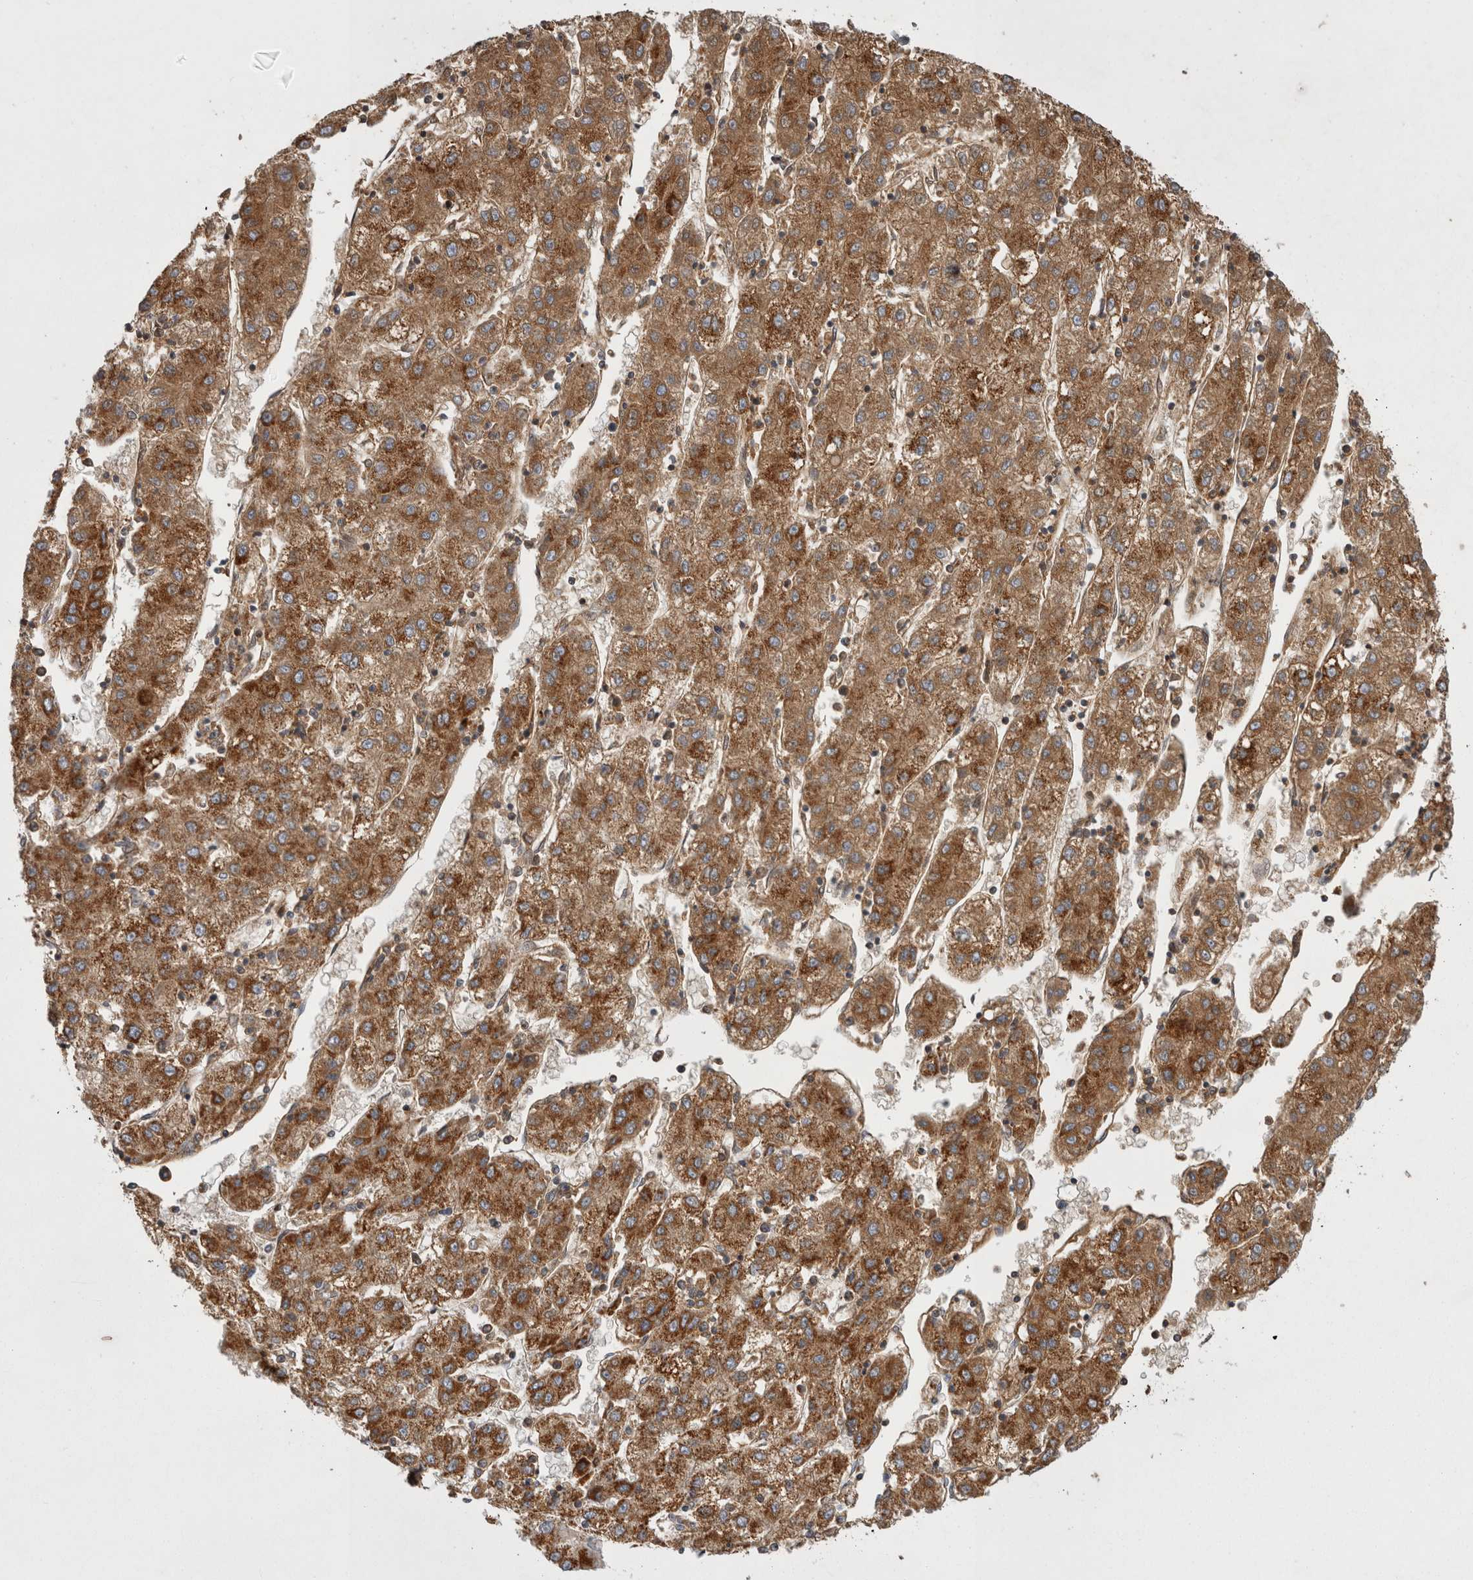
{"staining": {"intensity": "moderate", "quantity": ">75%", "location": "cytoplasmic/membranous"}, "tissue": "liver cancer", "cell_type": "Tumor cells", "image_type": "cancer", "snomed": [{"axis": "morphology", "description": "Carcinoma, Hepatocellular, NOS"}, {"axis": "topography", "description": "Liver"}], "caption": "This micrograph demonstrates IHC staining of human liver cancer (hepatocellular carcinoma), with medium moderate cytoplasmic/membranous staining in approximately >75% of tumor cells.", "gene": "TSPOAP1", "patient": {"sex": "male", "age": 72}}